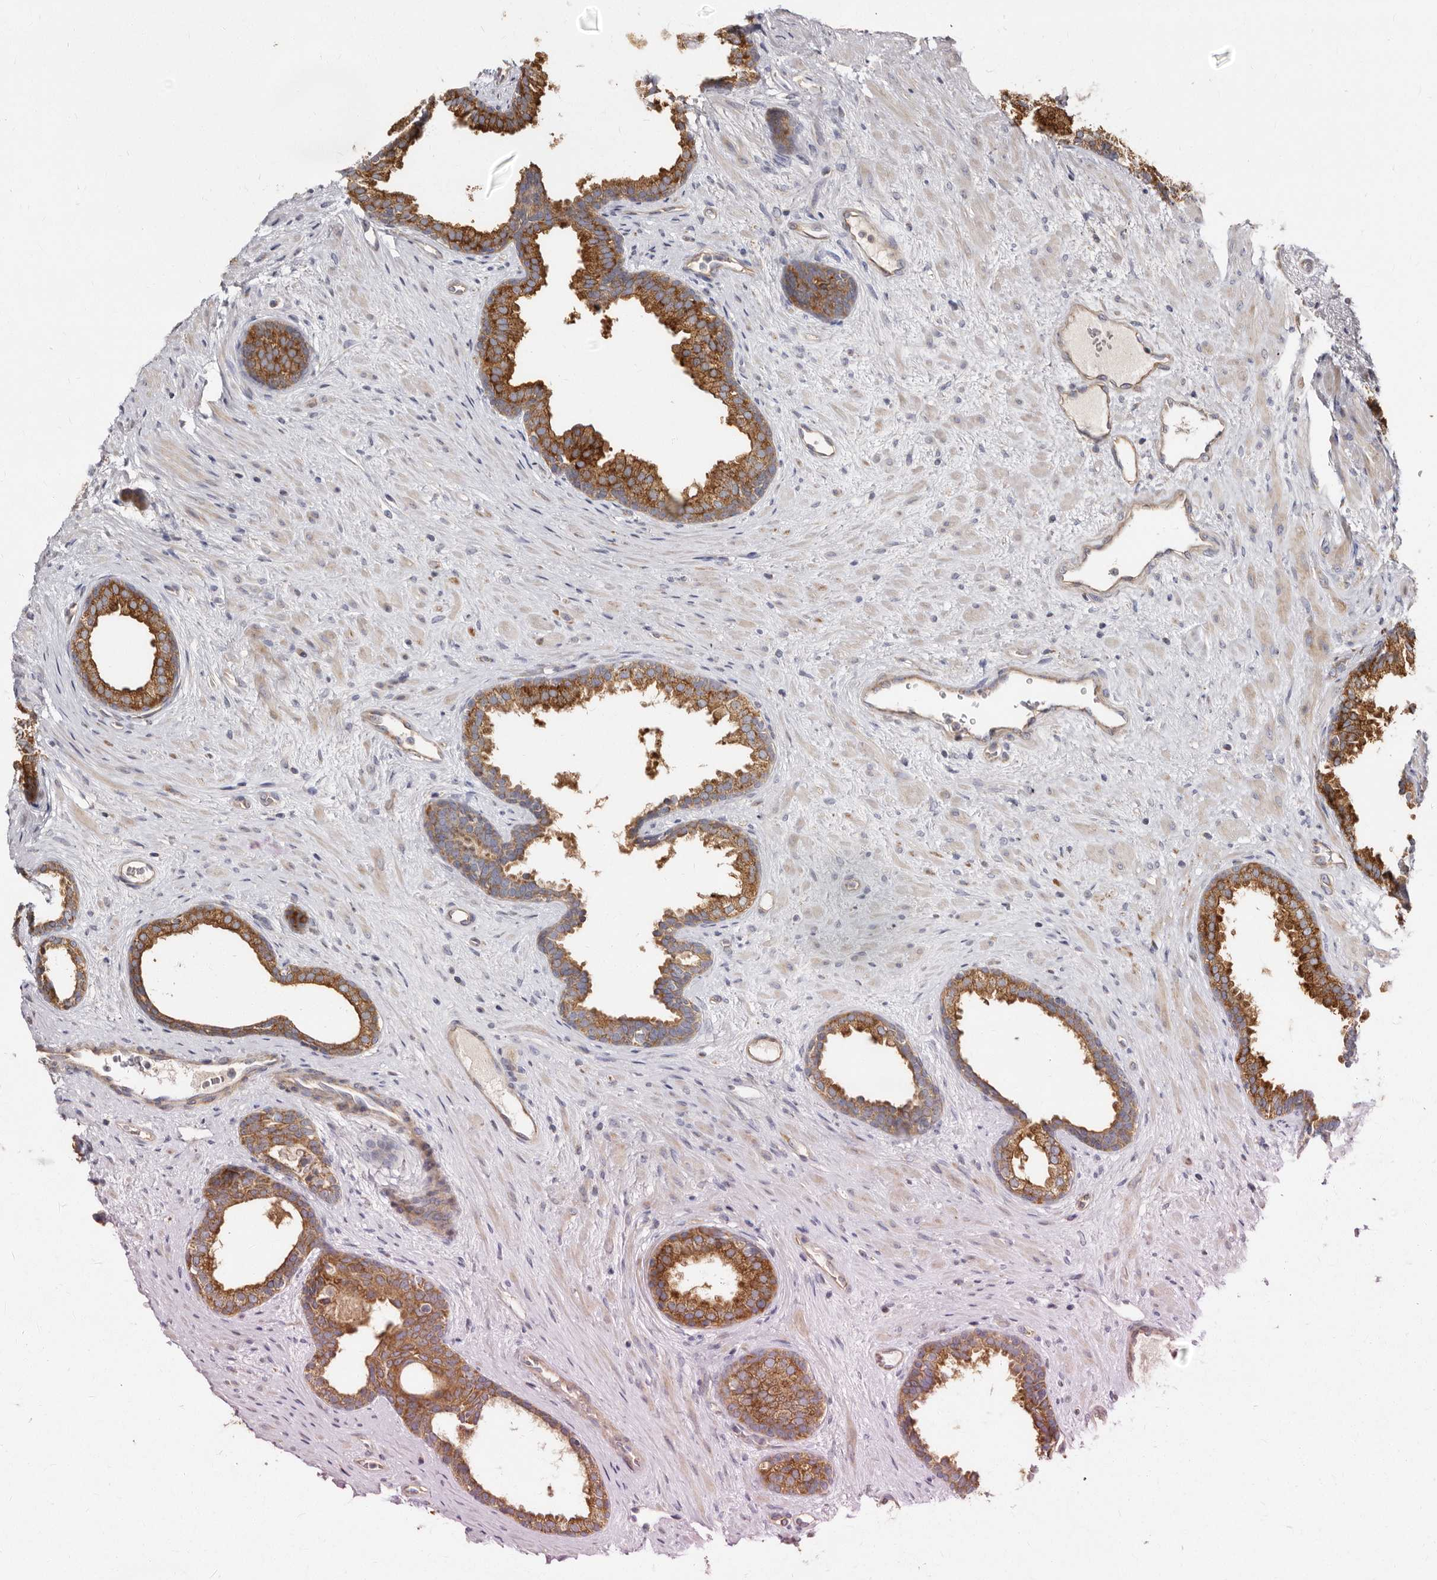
{"staining": {"intensity": "strong", "quantity": ">75%", "location": "cytoplasmic/membranous"}, "tissue": "prostate", "cell_type": "Glandular cells", "image_type": "normal", "snomed": [{"axis": "morphology", "description": "Normal tissue, NOS"}, {"axis": "topography", "description": "Prostate"}], "caption": "Brown immunohistochemical staining in benign prostate exhibits strong cytoplasmic/membranous staining in about >75% of glandular cells. (Stains: DAB in brown, nuclei in blue, Microscopy: brightfield microscopy at high magnification).", "gene": "BAIAP2L1", "patient": {"sex": "male", "age": 76}}